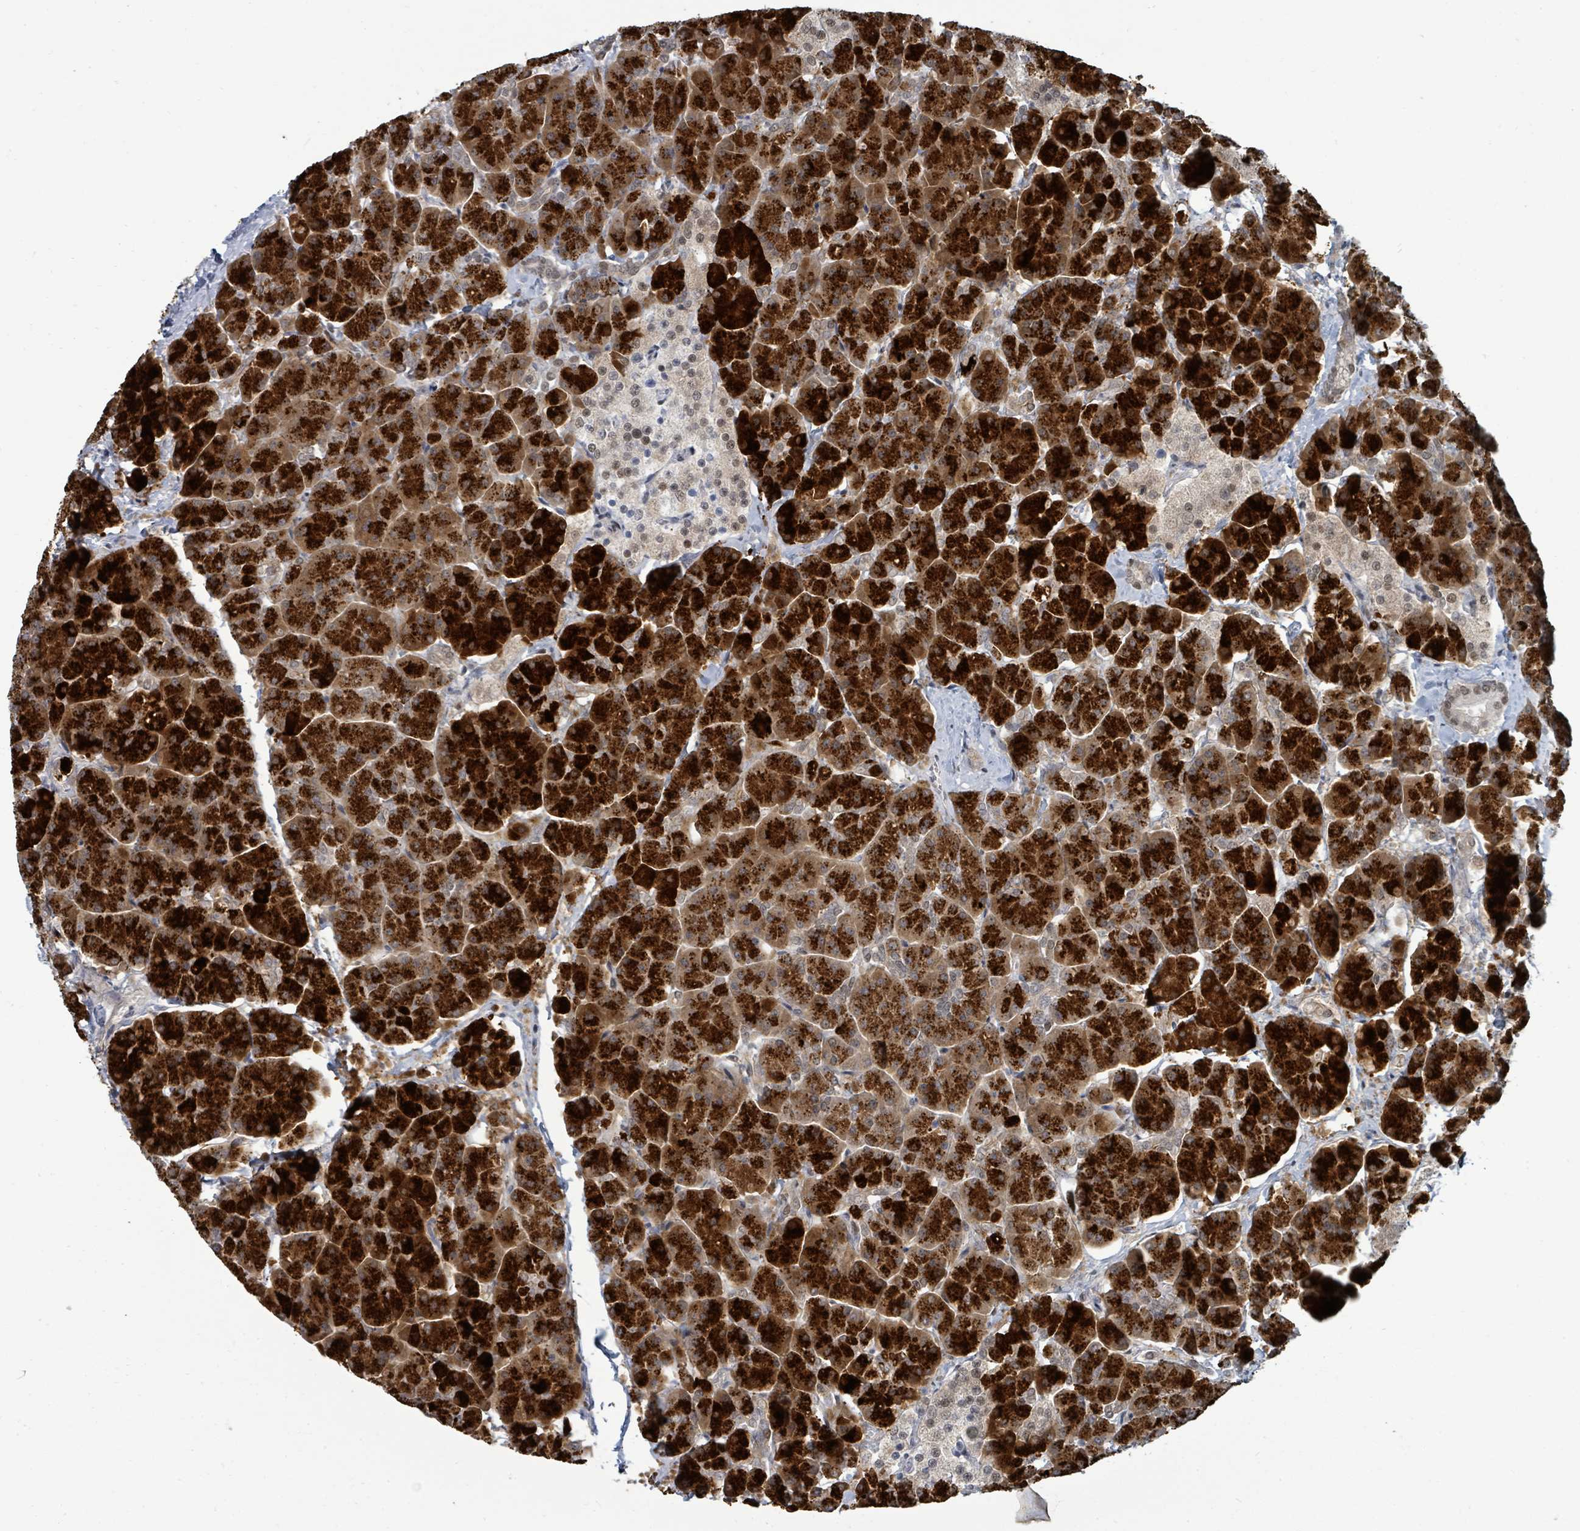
{"staining": {"intensity": "strong", "quantity": ">75%", "location": "cytoplasmic/membranous"}, "tissue": "pancreas", "cell_type": "Exocrine glandular cells", "image_type": "normal", "snomed": [{"axis": "morphology", "description": "Normal tissue, NOS"}, {"axis": "topography", "description": "Pancreas"}, {"axis": "topography", "description": "Peripheral nerve tissue"}], "caption": "Immunohistochemistry (IHC) (DAB) staining of benign pancreas displays strong cytoplasmic/membranous protein staining in about >75% of exocrine glandular cells.", "gene": "UCK1", "patient": {"sex": "male", "age": 54}}